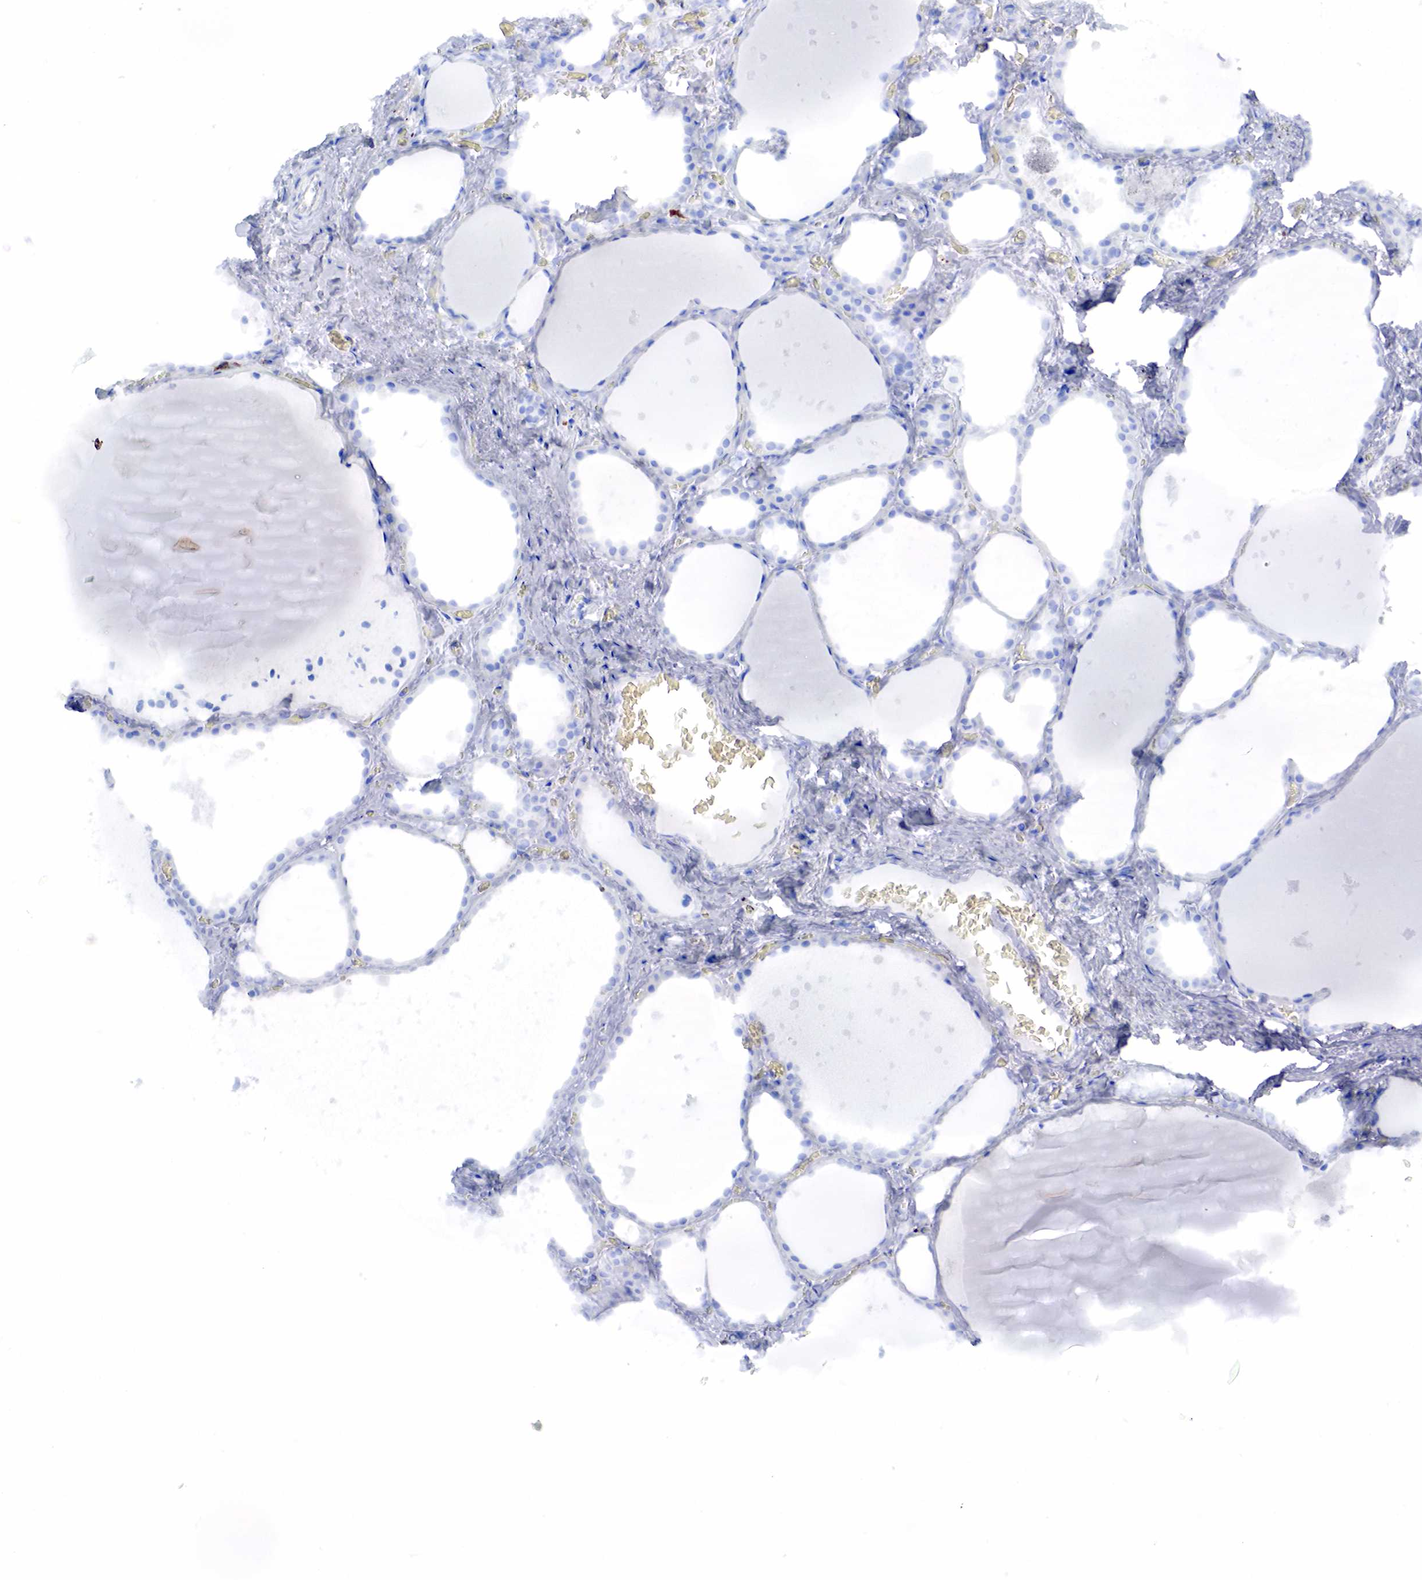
{"staining": {"intensity": "negative", "quantity": "none", "location": "none"}, "tissue": "thyroid gland", "cell_type": "Glandular cells", "image_type": "normal", "snomed": [{"axis": "morphology", "description": "Normal tissue, NOS"}, {"axis": "topography", "description": "Thyroid gland"}], "caption": "This is an immunohistochemistry image of benign human thyroid gland. There is no positivity in glandular cells.", "gene": "CD79A", "patient": {"sex": "male", "age": 76}}